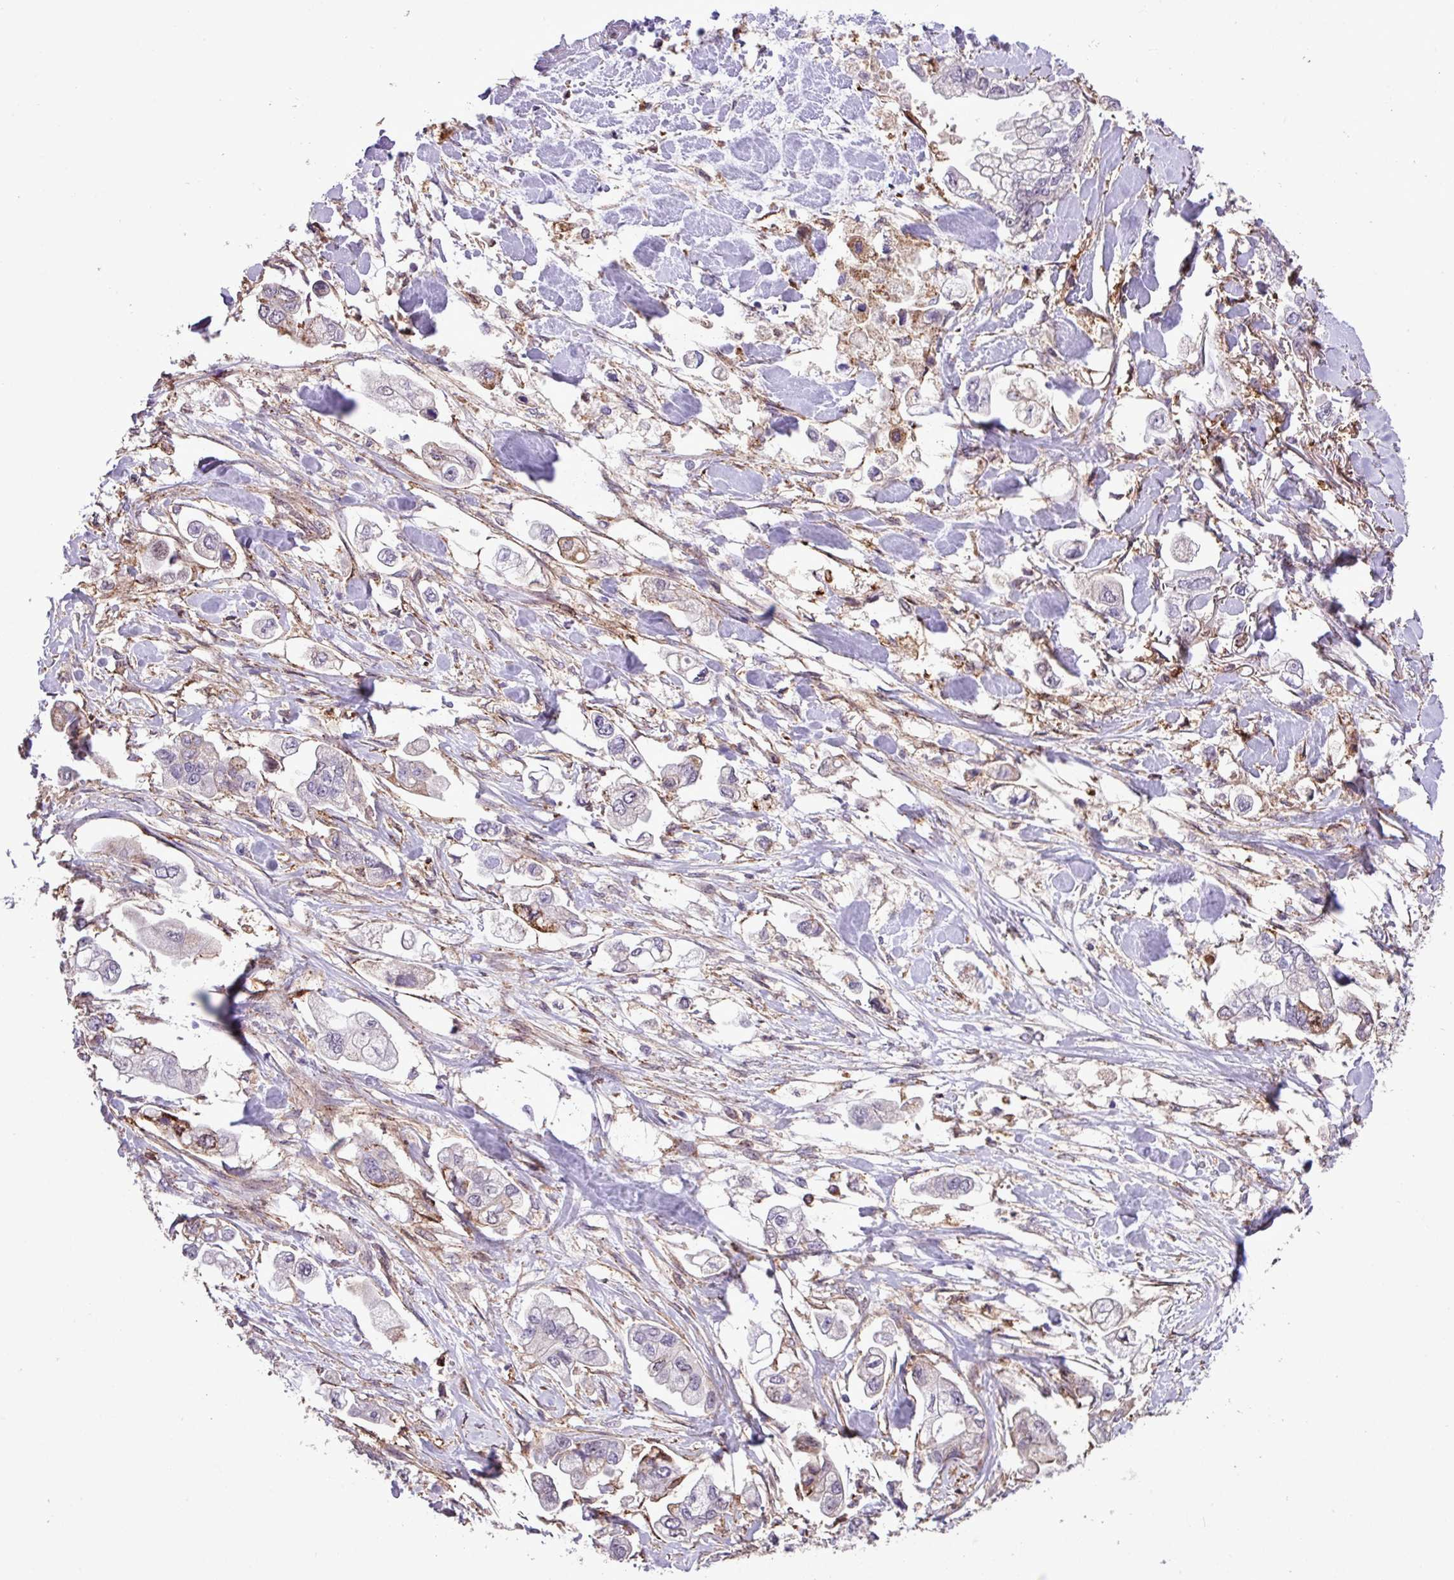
{"staining": {"intensity": "negative", "quantity": "none", "location": "none"}, "tissue": "stomach cancer", "cell_type": "Tumor cells", "image_type": "cancer", "snomed": [{"axis": "morphology", "description": "Adenocarcinoma, NOS"}, {"axis": "topography", "description": "Stomach"}], "caption": "A photomicrograph of adenocarcinoma (stomach) stained for a protein shows no brown staining in tumor cells. Brightfield microscopy of immunohistochemistry (IHC) stained with DAB (brown) and hematoxylin (blue), captured at high magnification.", "gene": "RPP25L", "patient": {"sex": "male", "age": 62}}